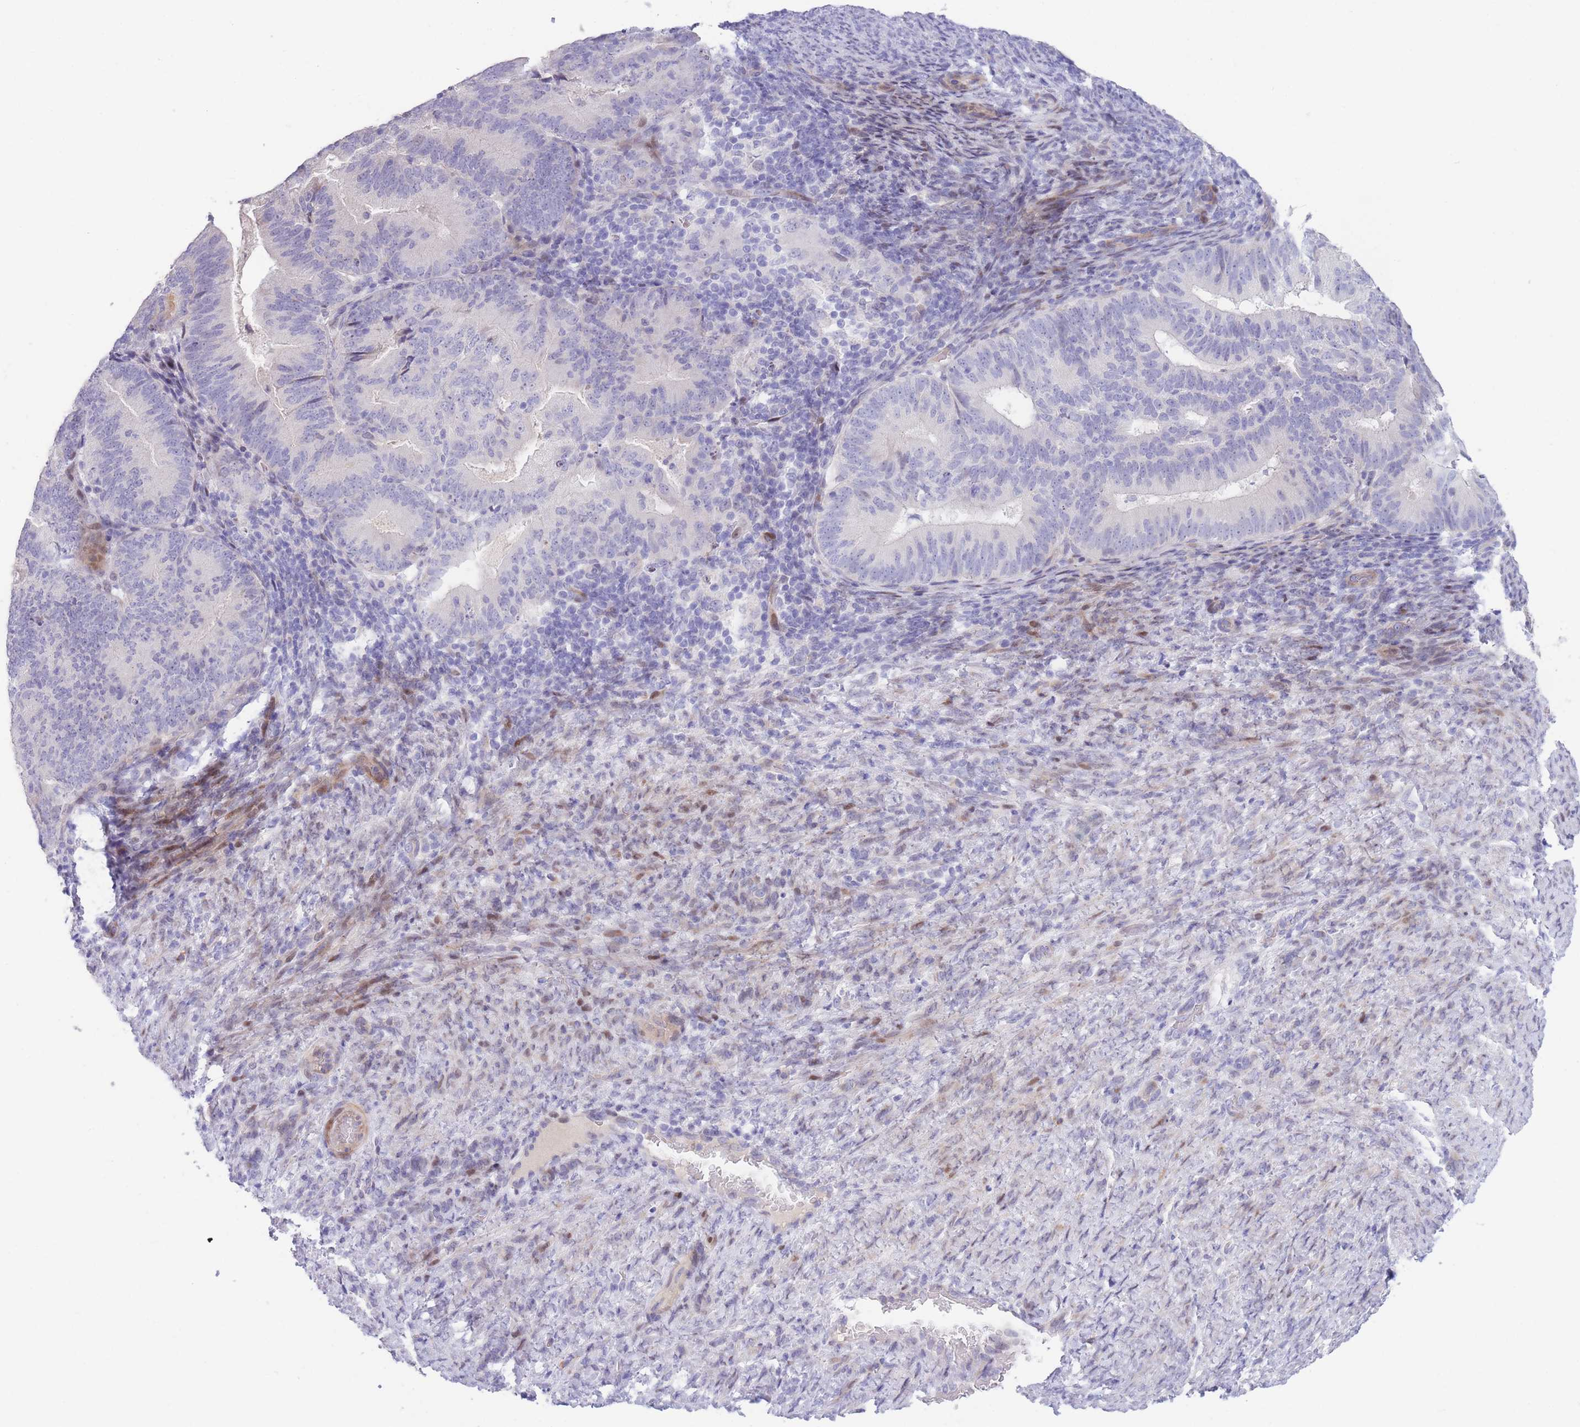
{"staining": {"intensity": "negative", "quantity": "none", "location": "none"}, "tissue": "endometrial cancer", "cell_type": "Tumor cells", "image_type": "cancer", "snomed": [{"axis": "morphology", "description": "Adenocarcinoma, NOS"}, {"axis": "topography", "description": "Endometrium"}], "caption": "DAB immunohistochemical staining of endometrial cancer (adenocarcinoma) reveals no significant expression in tumor cells.", "gene": "SHCBP1", "patient": {"sex": "female", "age": 70}}